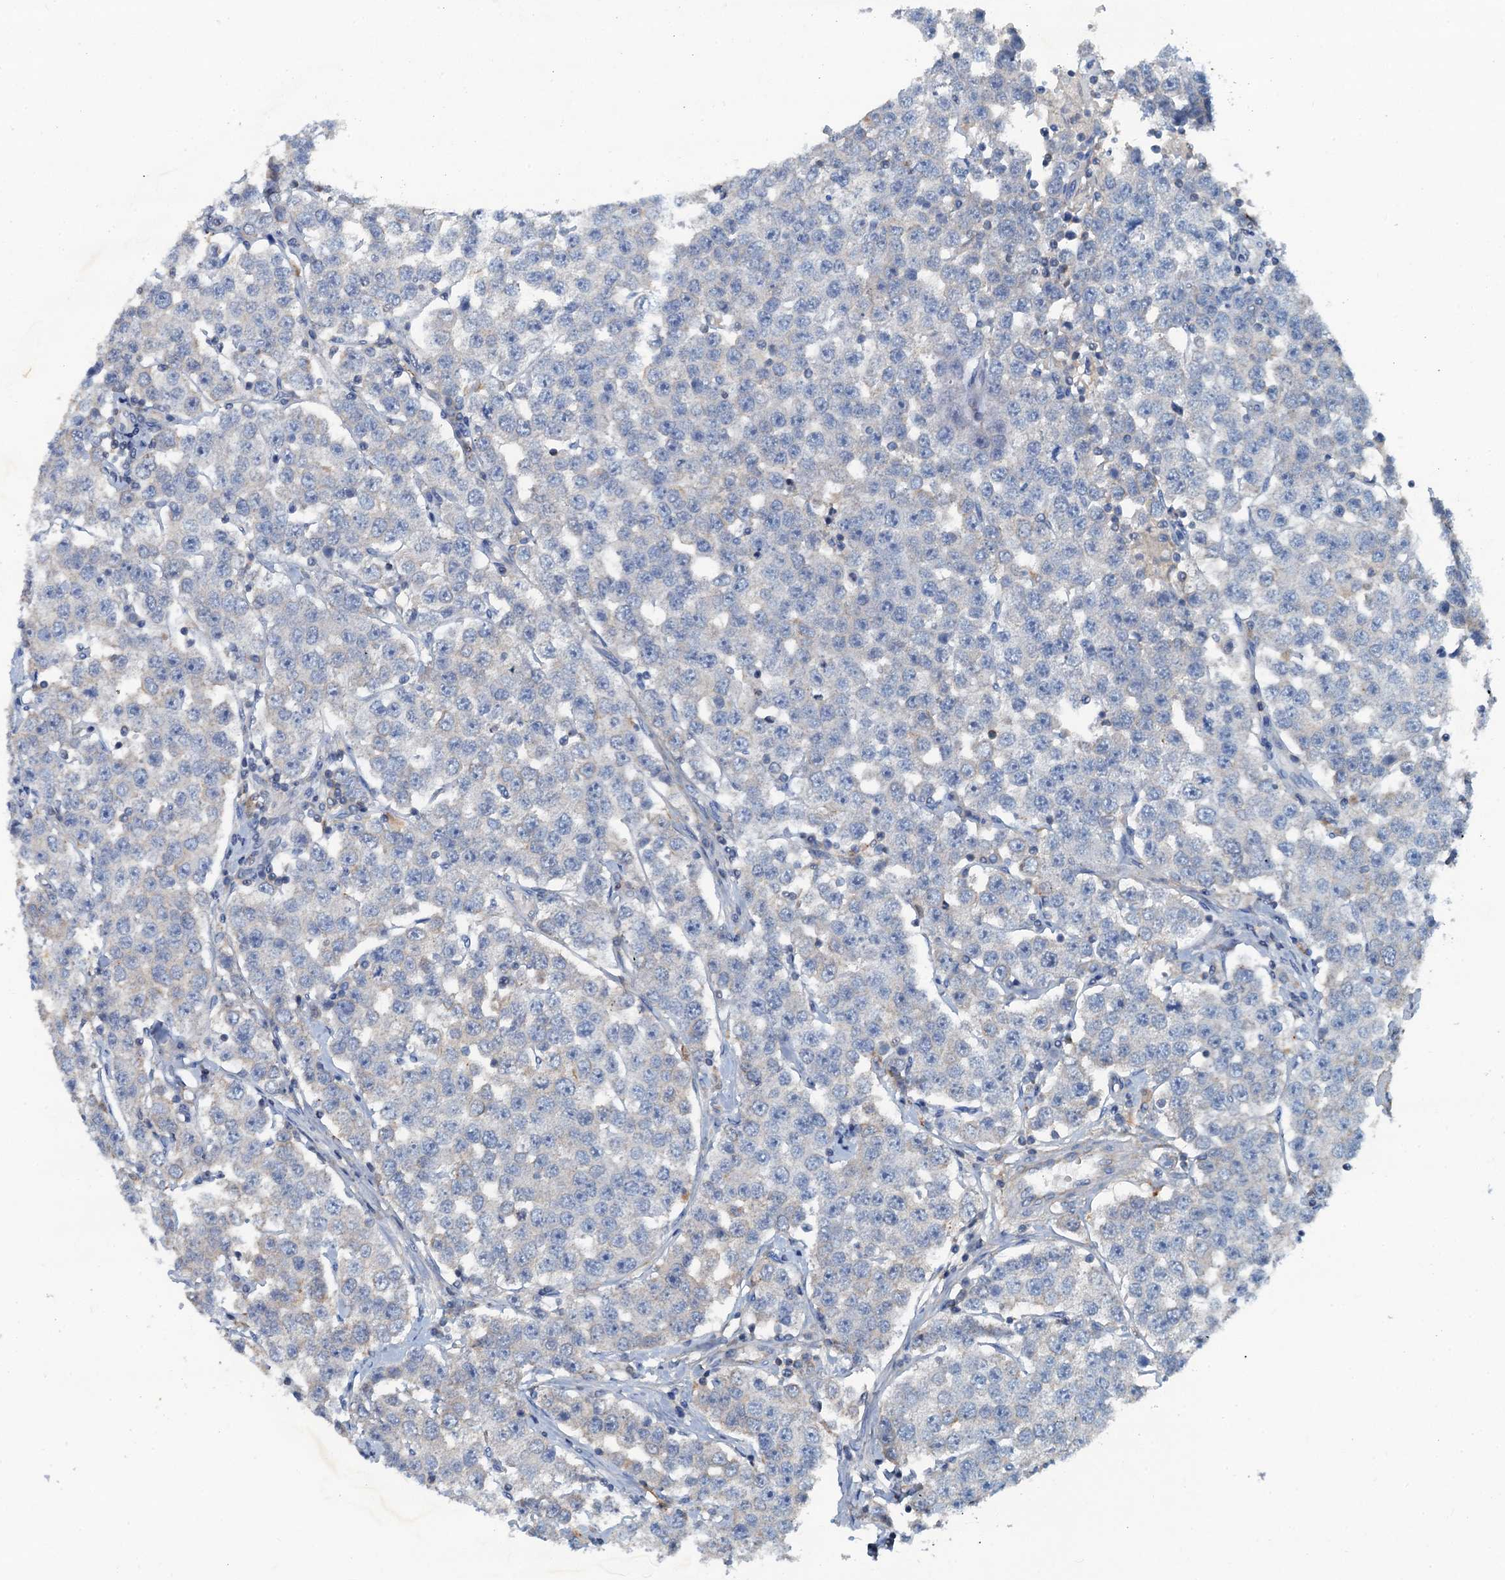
{"staining": {"intensity": "negative", "quantity": "none", "location": "none"}, "tissue": "testis cancer", "cell_type": "Tumor cells", "image_type": "cancer", "snomed": [{"axis": "morphology", "description": "Seminoma, NOS"}, {"axis": "topography", "description": "Testis"}], "caption": "IHC micrograph of neoplastic tissue: human testis cancer (seminoma) stained with DAB (3,3'-diaminobenzidine) displays no significant protein staining in tumor cells. The staining was performed using DAB to visualize the protein expression in brown, while the nuclei were stained in blue with hematoxylin (Magnification: 20x).", "gene": "THAP10", "patient": {"sex": "male", "age": 28}}